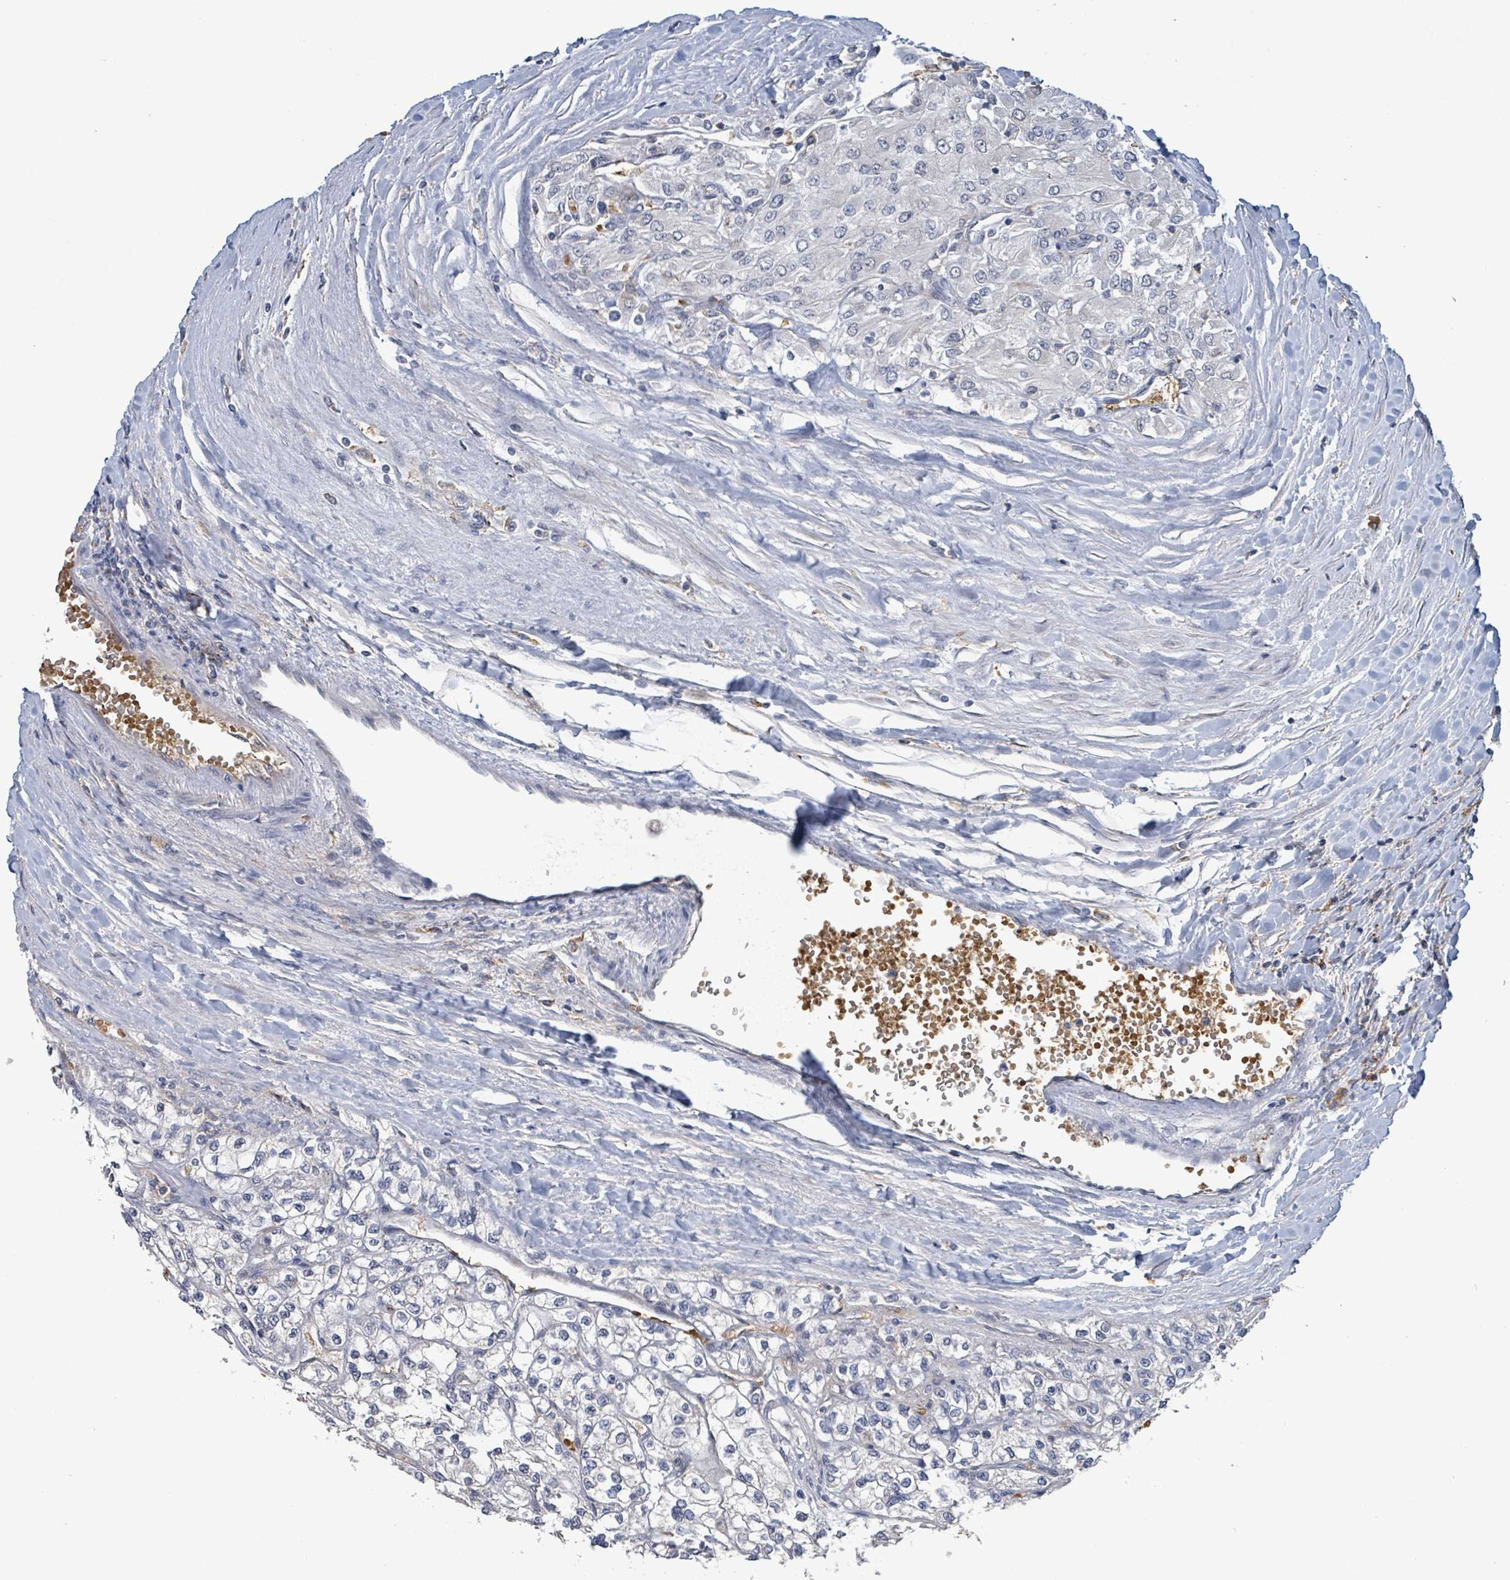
{"staining": {"intensity": "negative", "quantity": "none", "location": "none"}, "tissue": "renal cancer", "cell_type": "Tumor cells", "image_type": "cancer", "snomed": [{"axis": "morphology", "description": "Adenocarcinoma, NOS"}, {"axis": "topography", "description": "Kidney"}], "caption": "This is a histopathology image of immunohistochemistry staining of renal cancer, which shows no staining in tumor cells.", "gene": "SEBOX", "patient": {"sex": "male", "age": 80}}